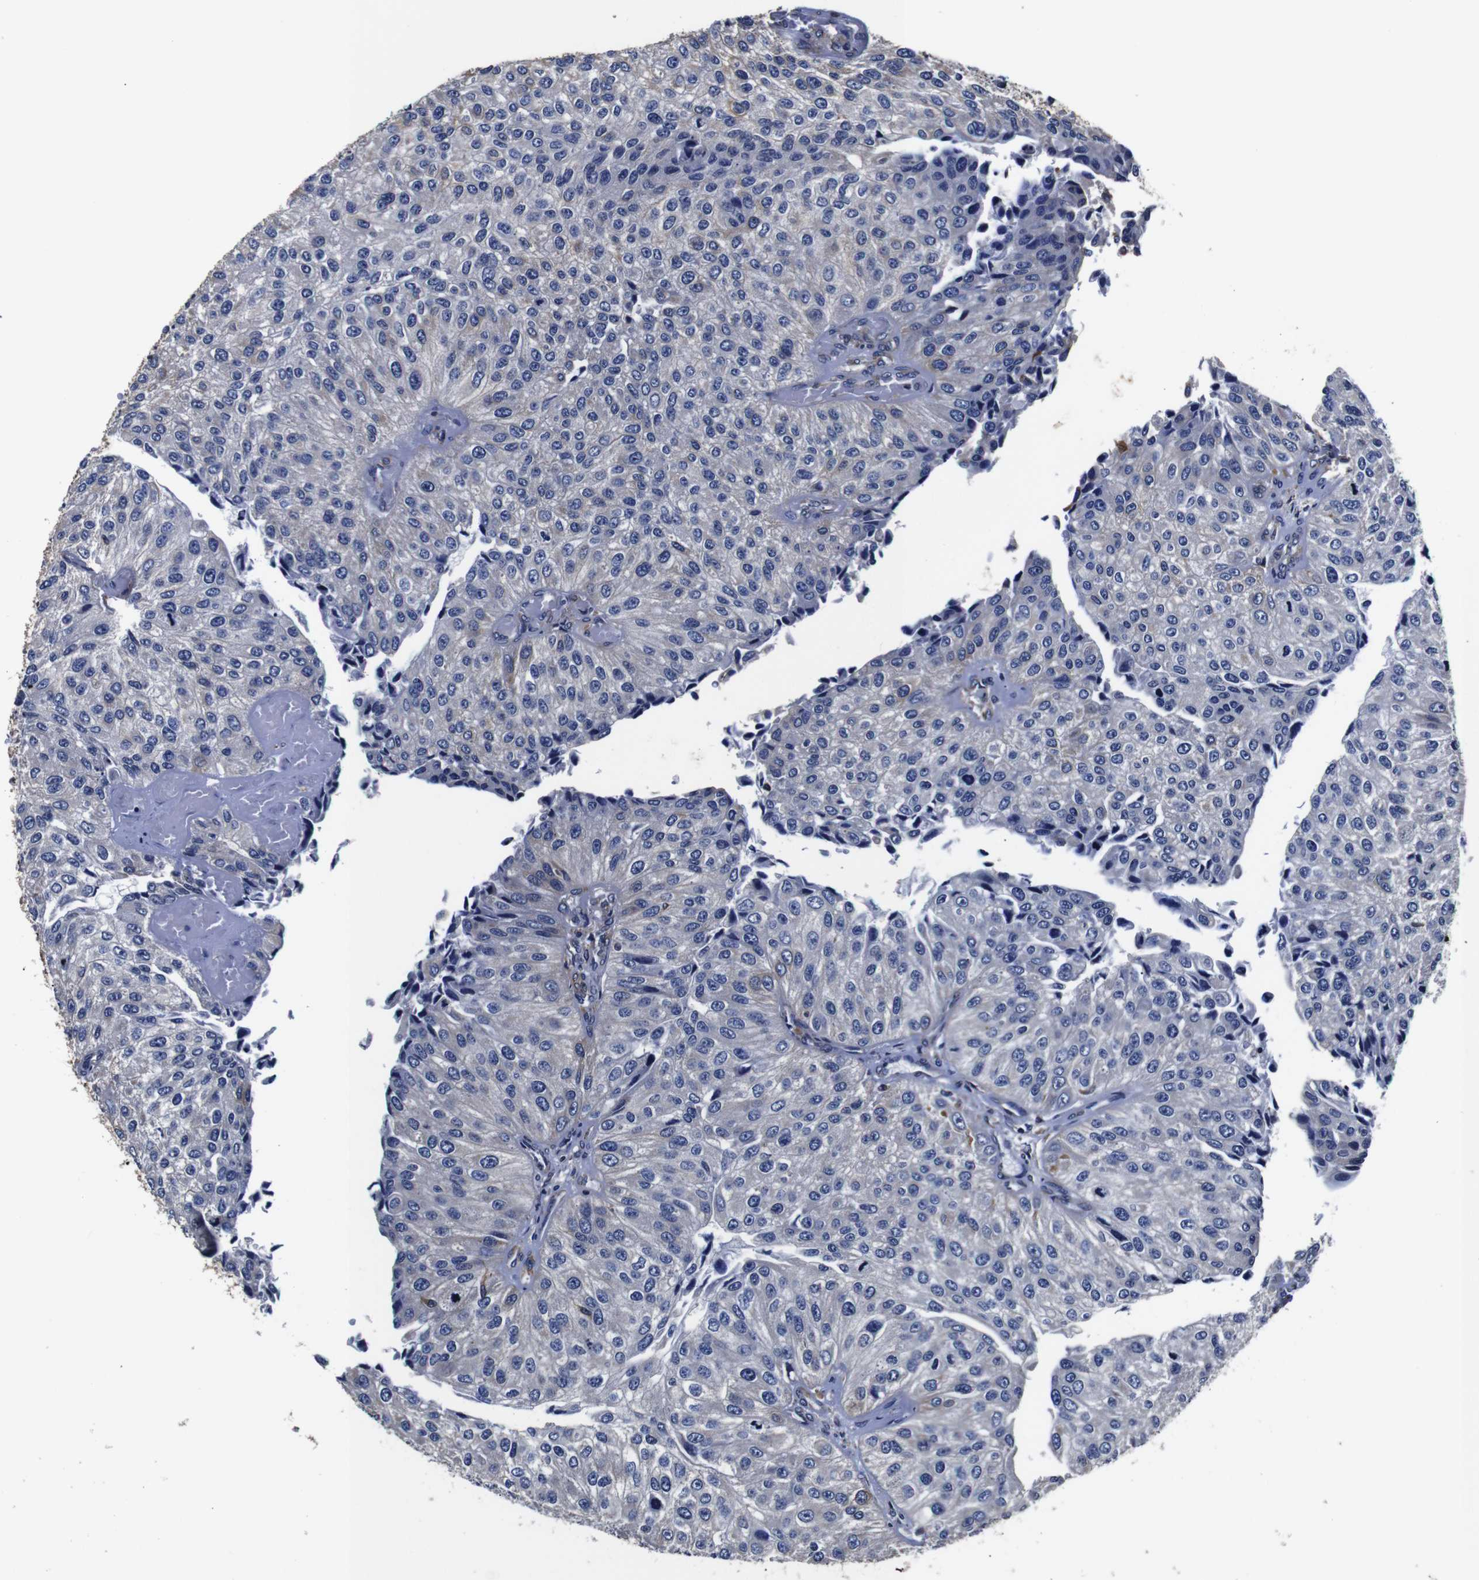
{"staining": {"intensity": "moderate", "quantity": "25%-75%", "location": "cytoplasmic/membranous"}, "tissue": "urothelial cancer", "cell_type": "Tumor cells", "image_type": "cancer", "snomed": [{"axis": "morphology", "description": "Urothelial carcinoma, High grade"}, {"axis": "topography", "description": "Kidney"}, {"axis": "topography", "description": "Urinary bladder"}], "caption": "Protein expression analysis of human urothelial carcinoma (high-grade) reveals moderate cytoplasmic/membranous staining in about 25%-75% of tumor cells.", "gene": "PPIB", "patient": {"sex": "male", "age": 77}}